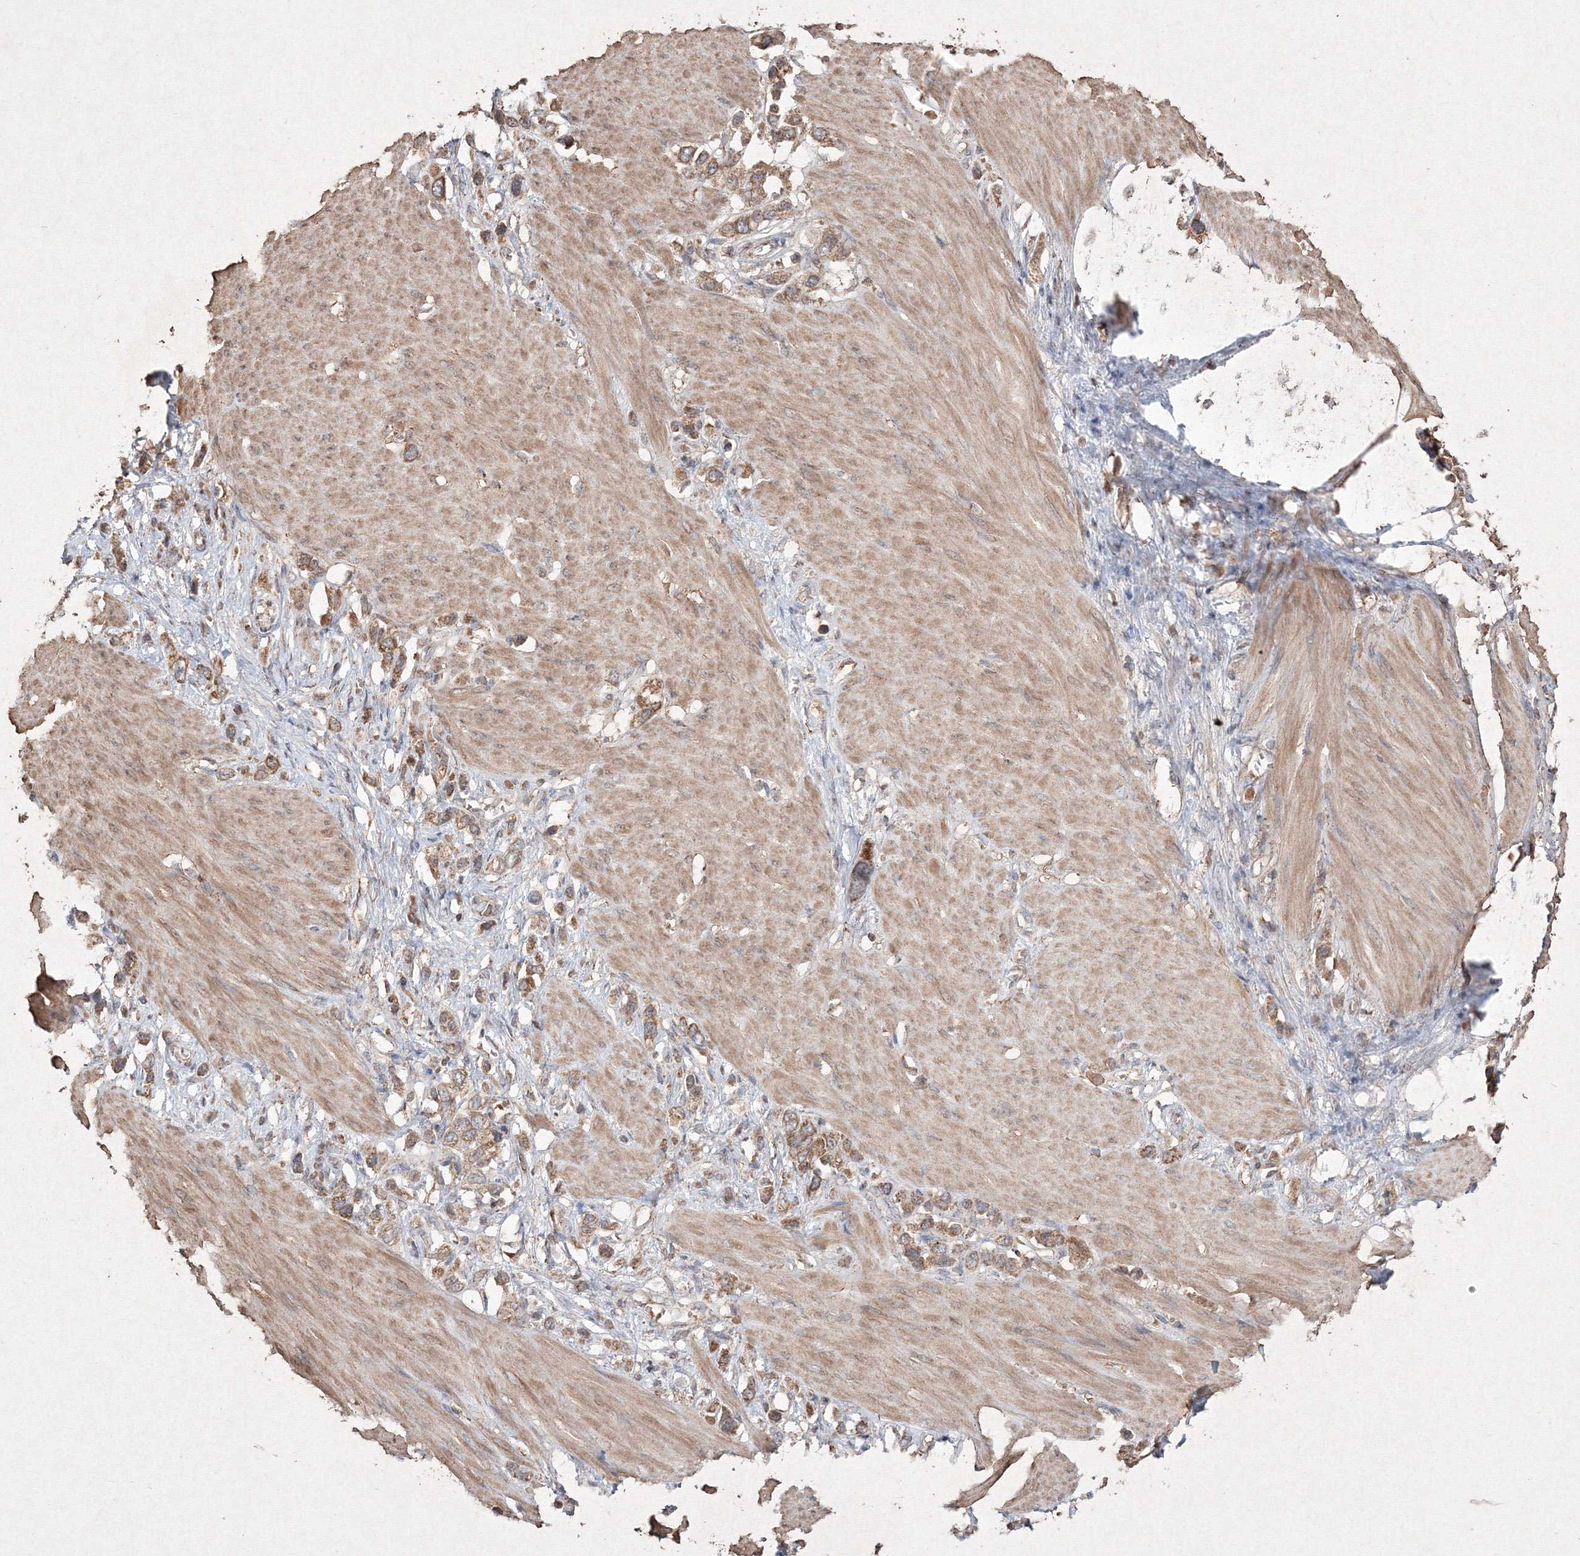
{"staining": {"intensity": "moderate", "quantity": ">75%", "location": "cytoplasmic/membranous"}, "tissue": "stomach cancer", "cell_type": "Tumor cells", "image_type": "cancer", "snomed": [{"axis": "morphology", "description": "Adenocarcinoma, NOS"}, {"axis": "topography", "description": "Stomach"}], "caption": "Human adenocarcinoma (stomach) stained with a brown dye shows moderate cytoplasmic/membranous positive staining in about >75% of tumor cells.", "gene": "GRSF1", "patient": {"sex": "female", "age": 65}}